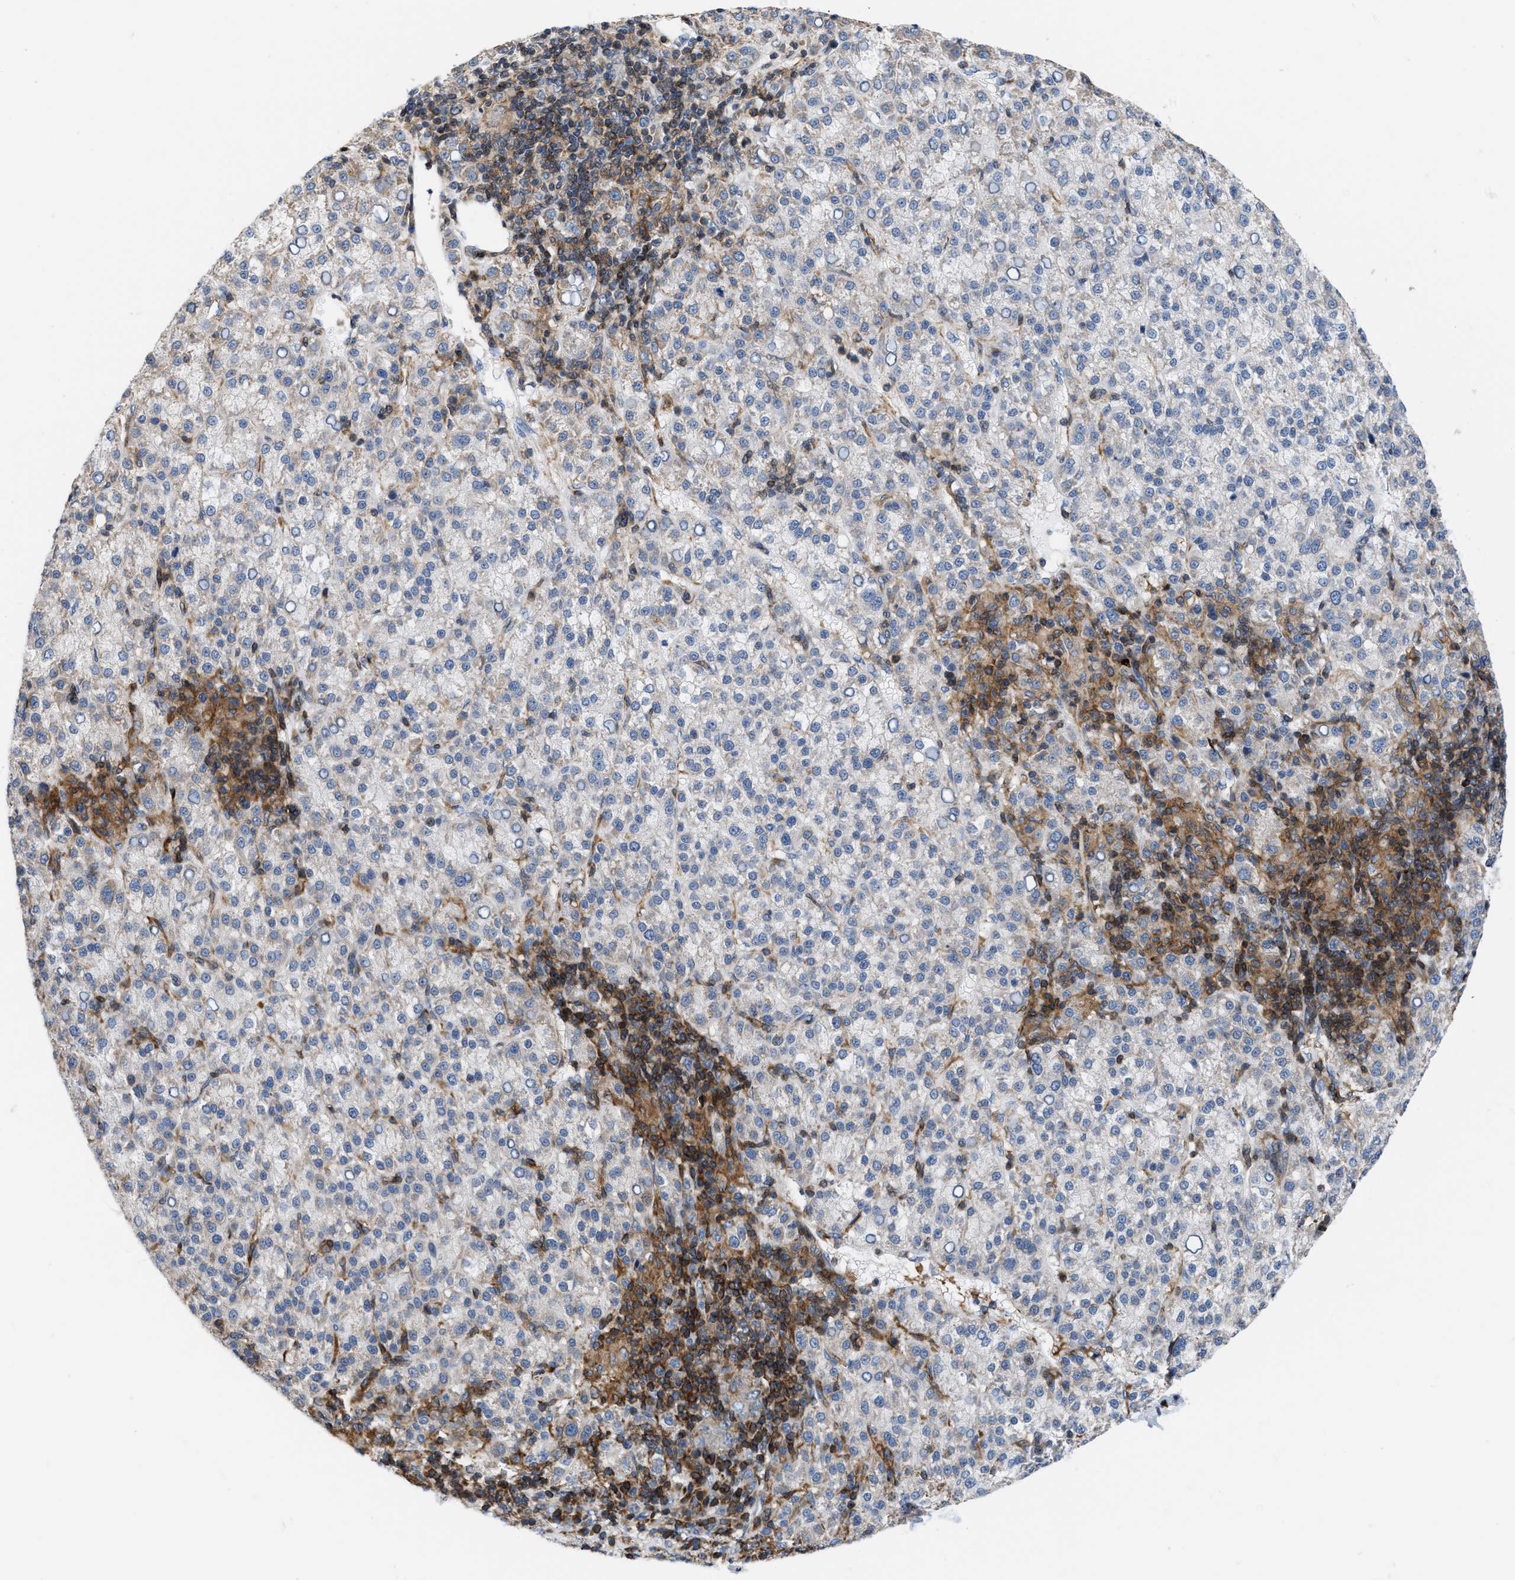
{"staining": {"intensity": "negative", "quantity": "none", "location": "none"}, "tissue": "liver cancer", "cell_type": "Tumor cells", "image_type": "cancer", "snomed": [{"axis": "morphology", "description": "Carcinoma, Hepatocellular, NOS"}, {"axis": "topography", "description": "Liver"}], "caption": "This is a image of immunohistochemistry staining of liver cancer, which shows no positivity in tumor cells. (DAB (3,3'-diaminobenzidine) IHC, high magnification).", "gene": "ATP9A", "patient": {"sex": "female", "age": 58}}